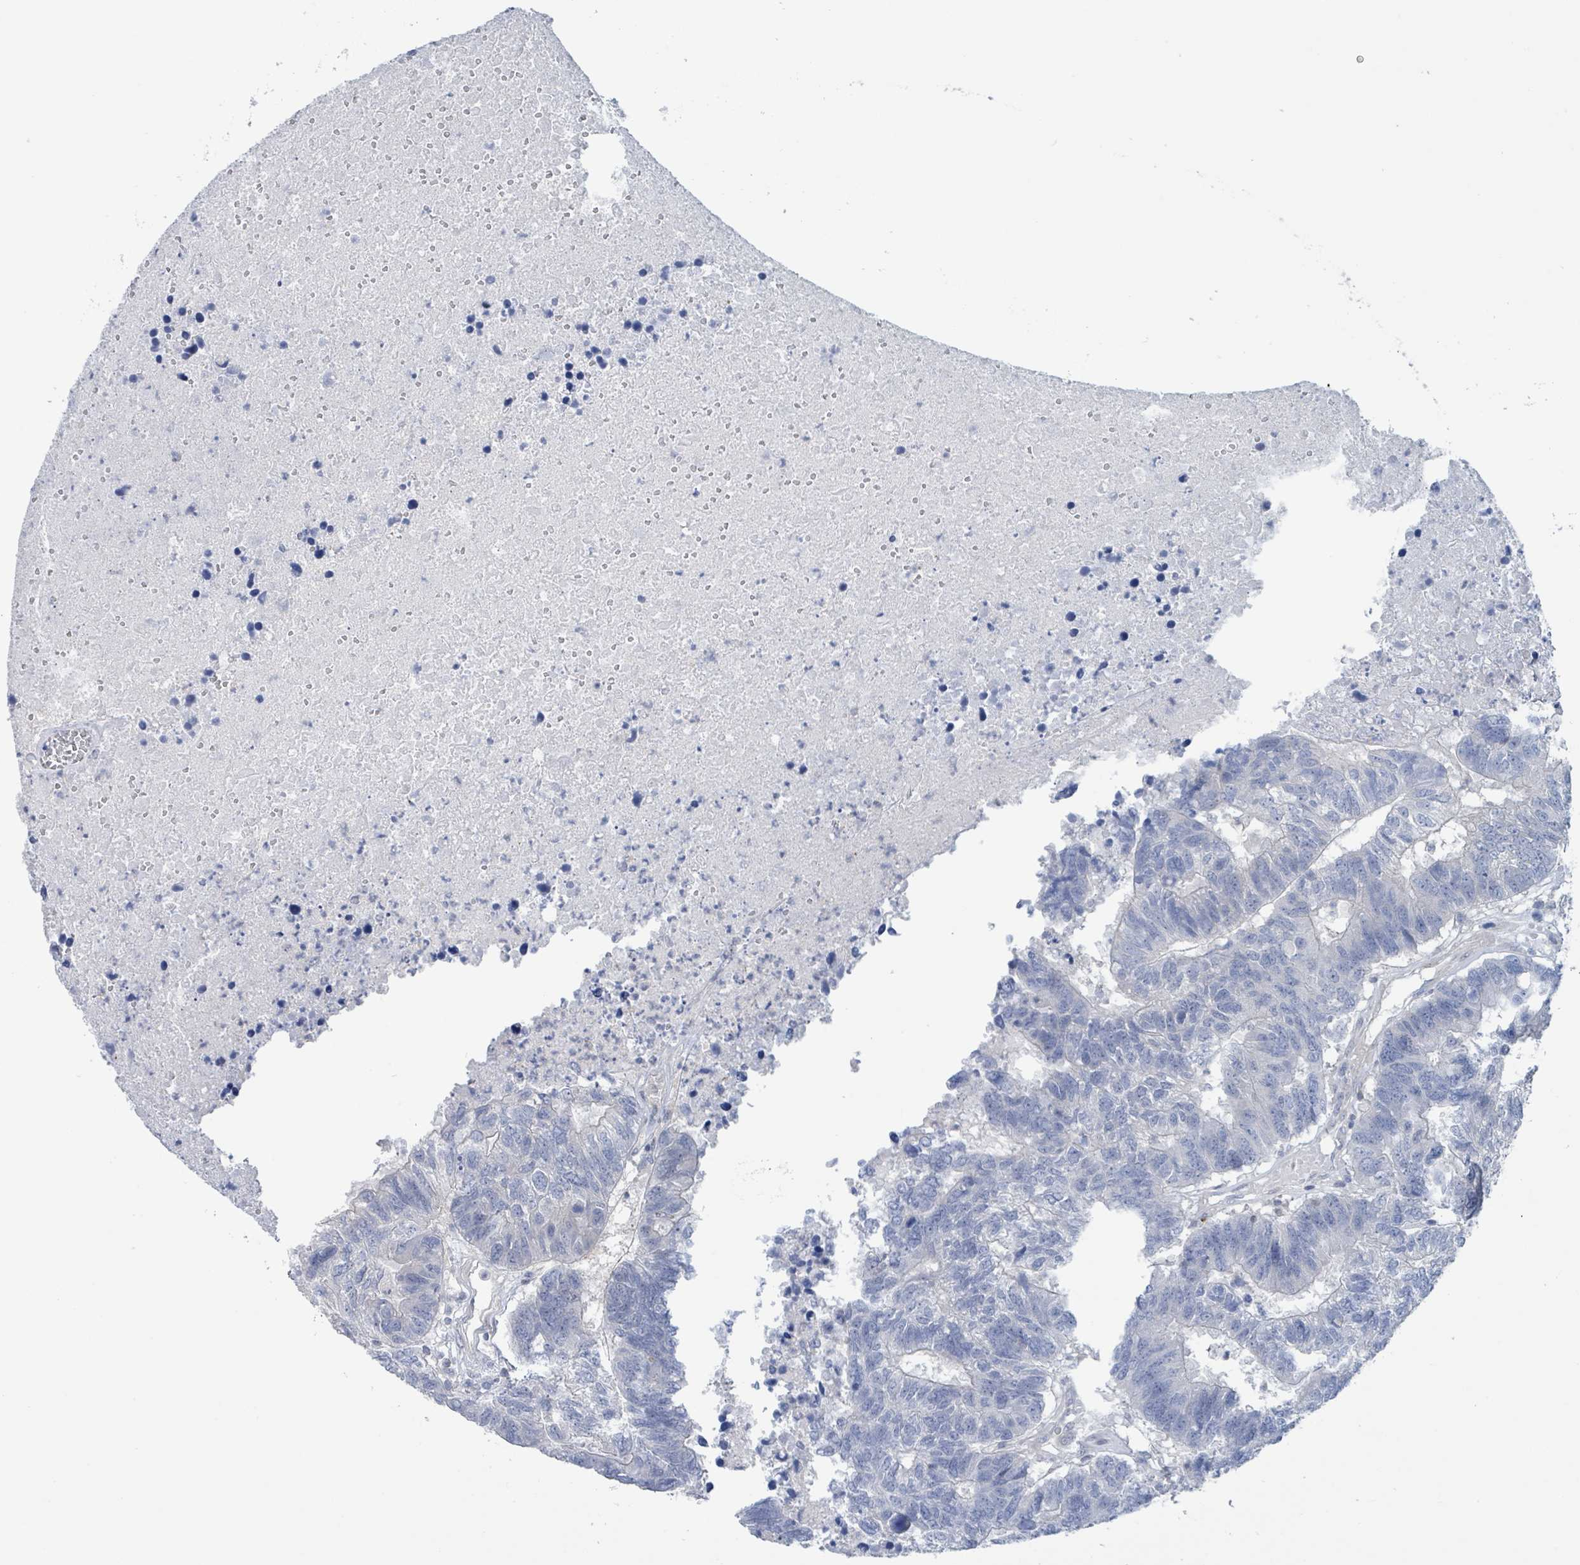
{"staining": {"intensity": "negative", "quantity": "none", "location": "none"}, "tissue": "colorectal cancer", "cell_type": "Tumor cells", "image_type": "cancer", "snomed": [{"axis": "morphology", "description": "Adenocarcinoma, NOS"}, {"axis": "topography", "description": "Colon"}], "caption": "IHC micrograph of human colorectal cancer (adenocarcinoma) stained for a protein (brown), which shows no positivity in tumor cells. The staining is performed using DAB (3,3'-diaminobenzidine) brown chromogen with nuclei counter-stained in using hematoxylin.", "gene": "DGKZ", "patient": {"sex": "female", "age": 48}}